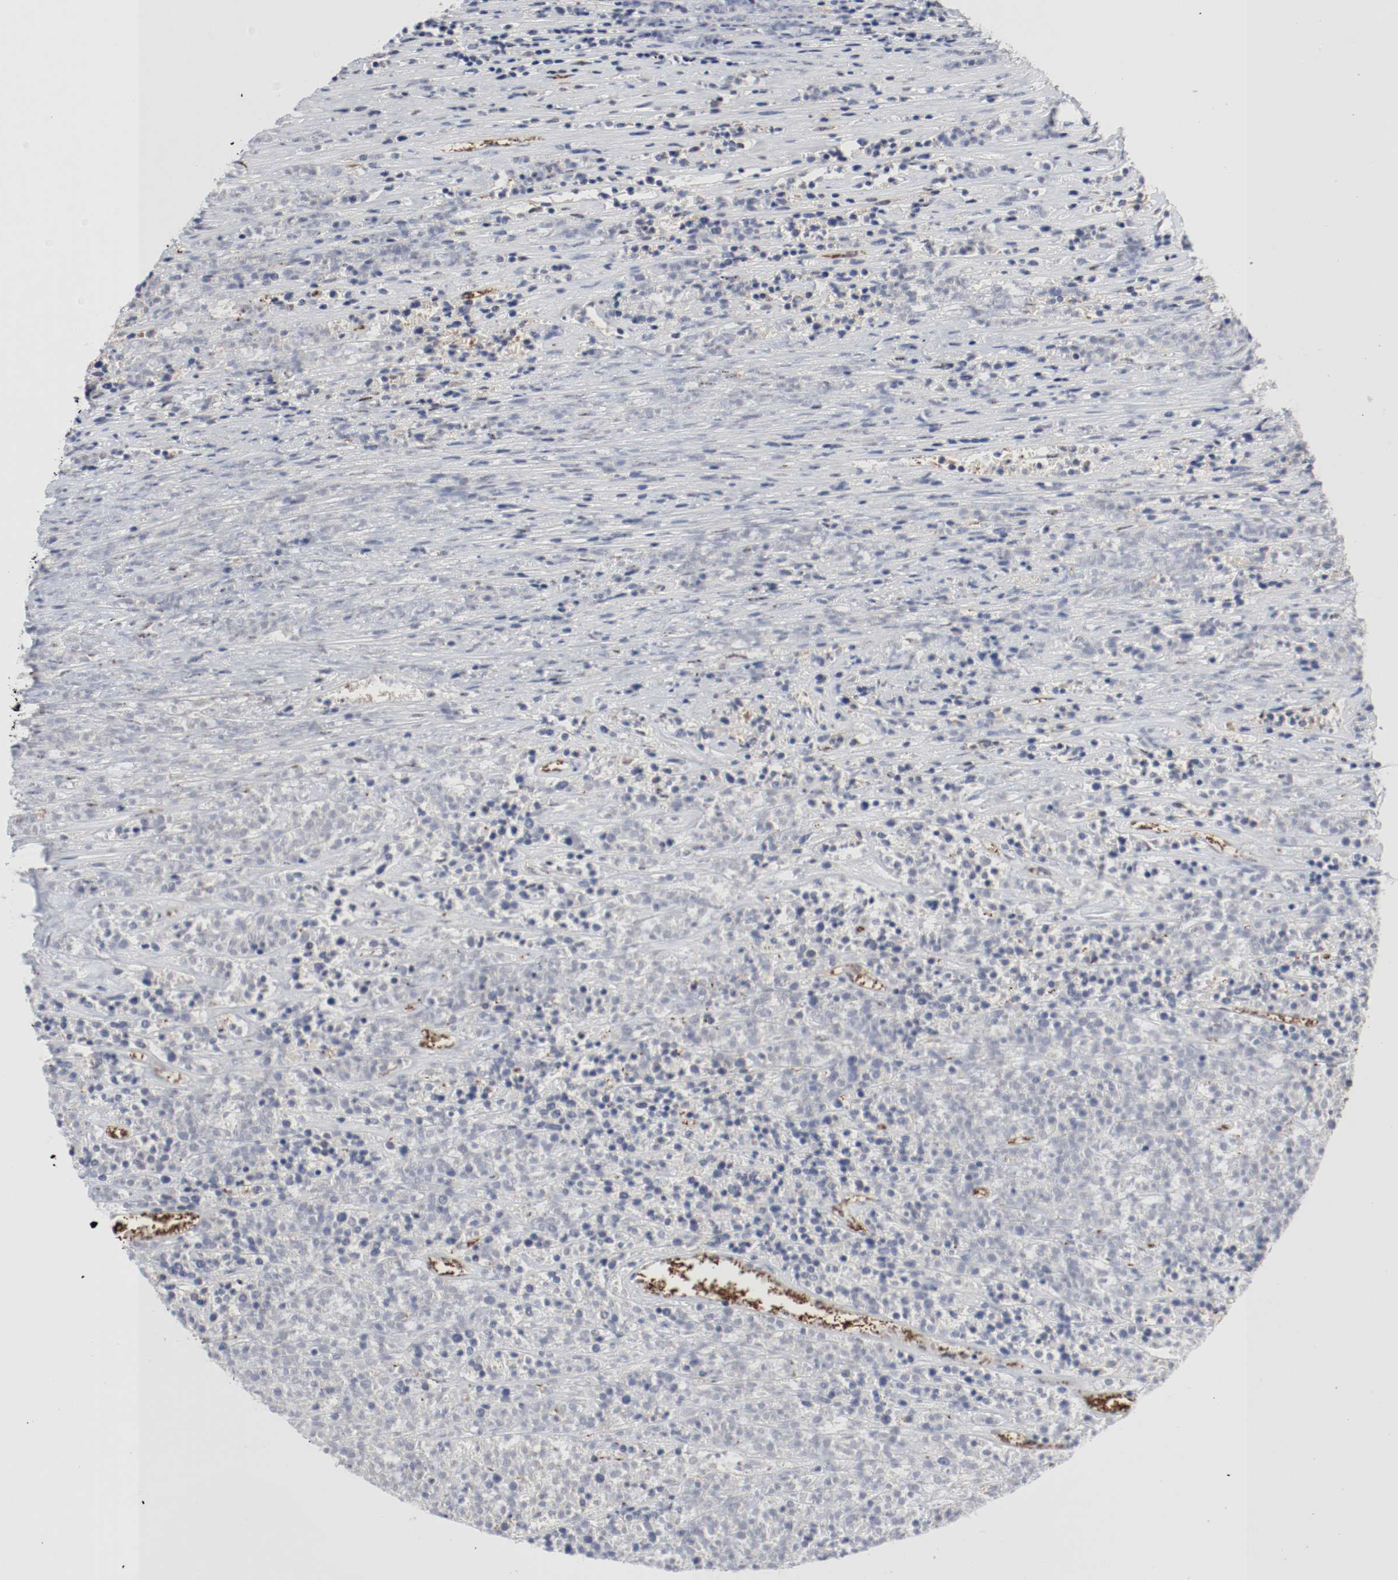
{"staining": {"intensity": "negative", "quantity": "none", "location": "none"}, "tissue": "lymphoma", "cell_type": "Tumor cells", "image_type": "cancer", "snomed": [{"axis": "morphology", "description": "Malignant lymphoma, non-Hodgkin's type, High grade"}, {"axis": "topography", "description": "Lymph node"}], "caption": "Immunohistochemical staining of lymphoma reveals no significant positivity in tumor cells.", "gene": "JUND", "patient": {"sex": "female", "age": 73}}